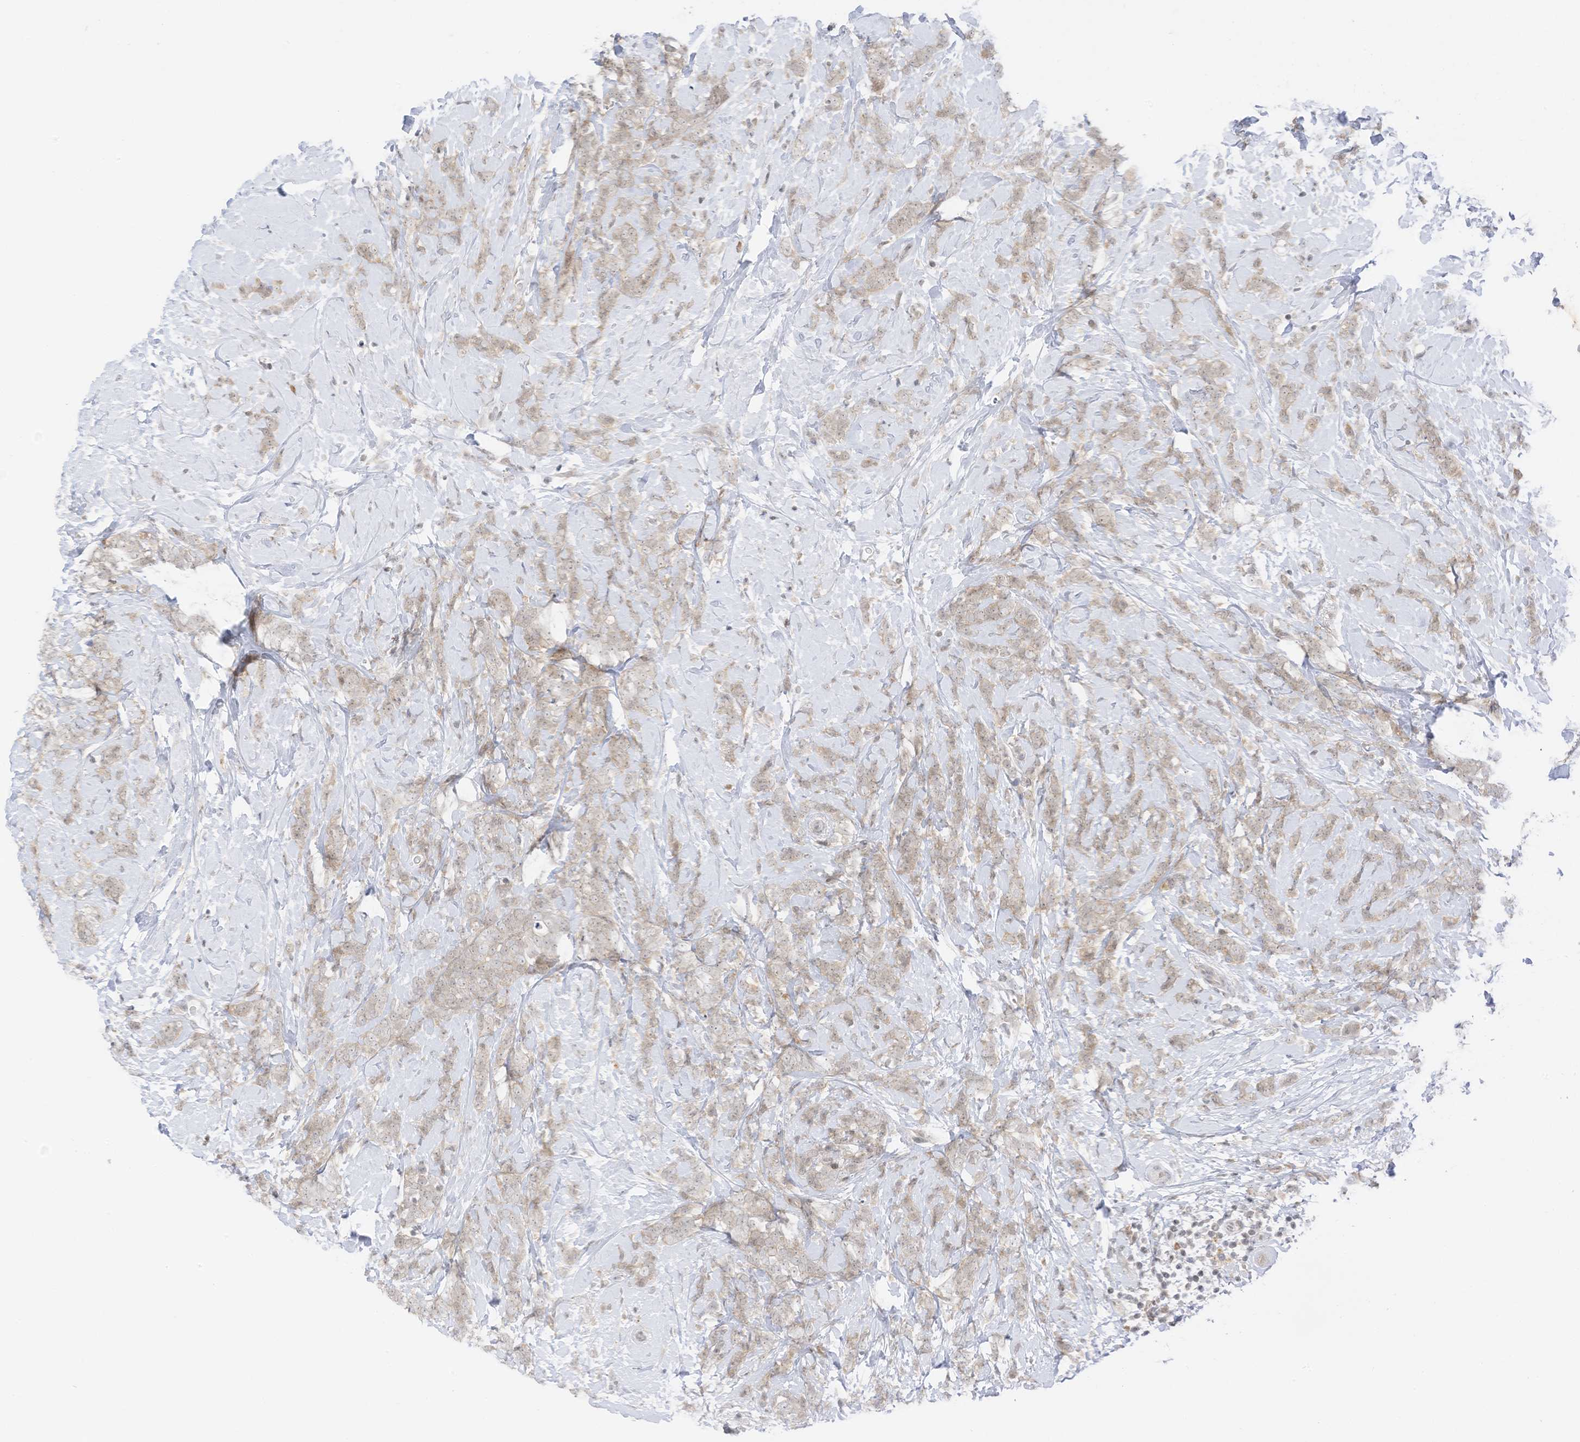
{"staining": {"intensity": "weak", "quantity": "<25%", "location": "cytoplasmic/membranous"}, "tissue": "breast cancer", "cell_type": "Tumor cells", "image_type": "cancer", "snomed": [{"axis": "morphology", "description": "Lobular carcinoma"}, {"axis": "topography", "description": "Breast"}], "caption": "Immunohistochemistry of lobular carcinoma (breast) exhibits no positivity in tumor cells.", "gene": "EDF1", "patient": {"sex": "female", "age": 58}}